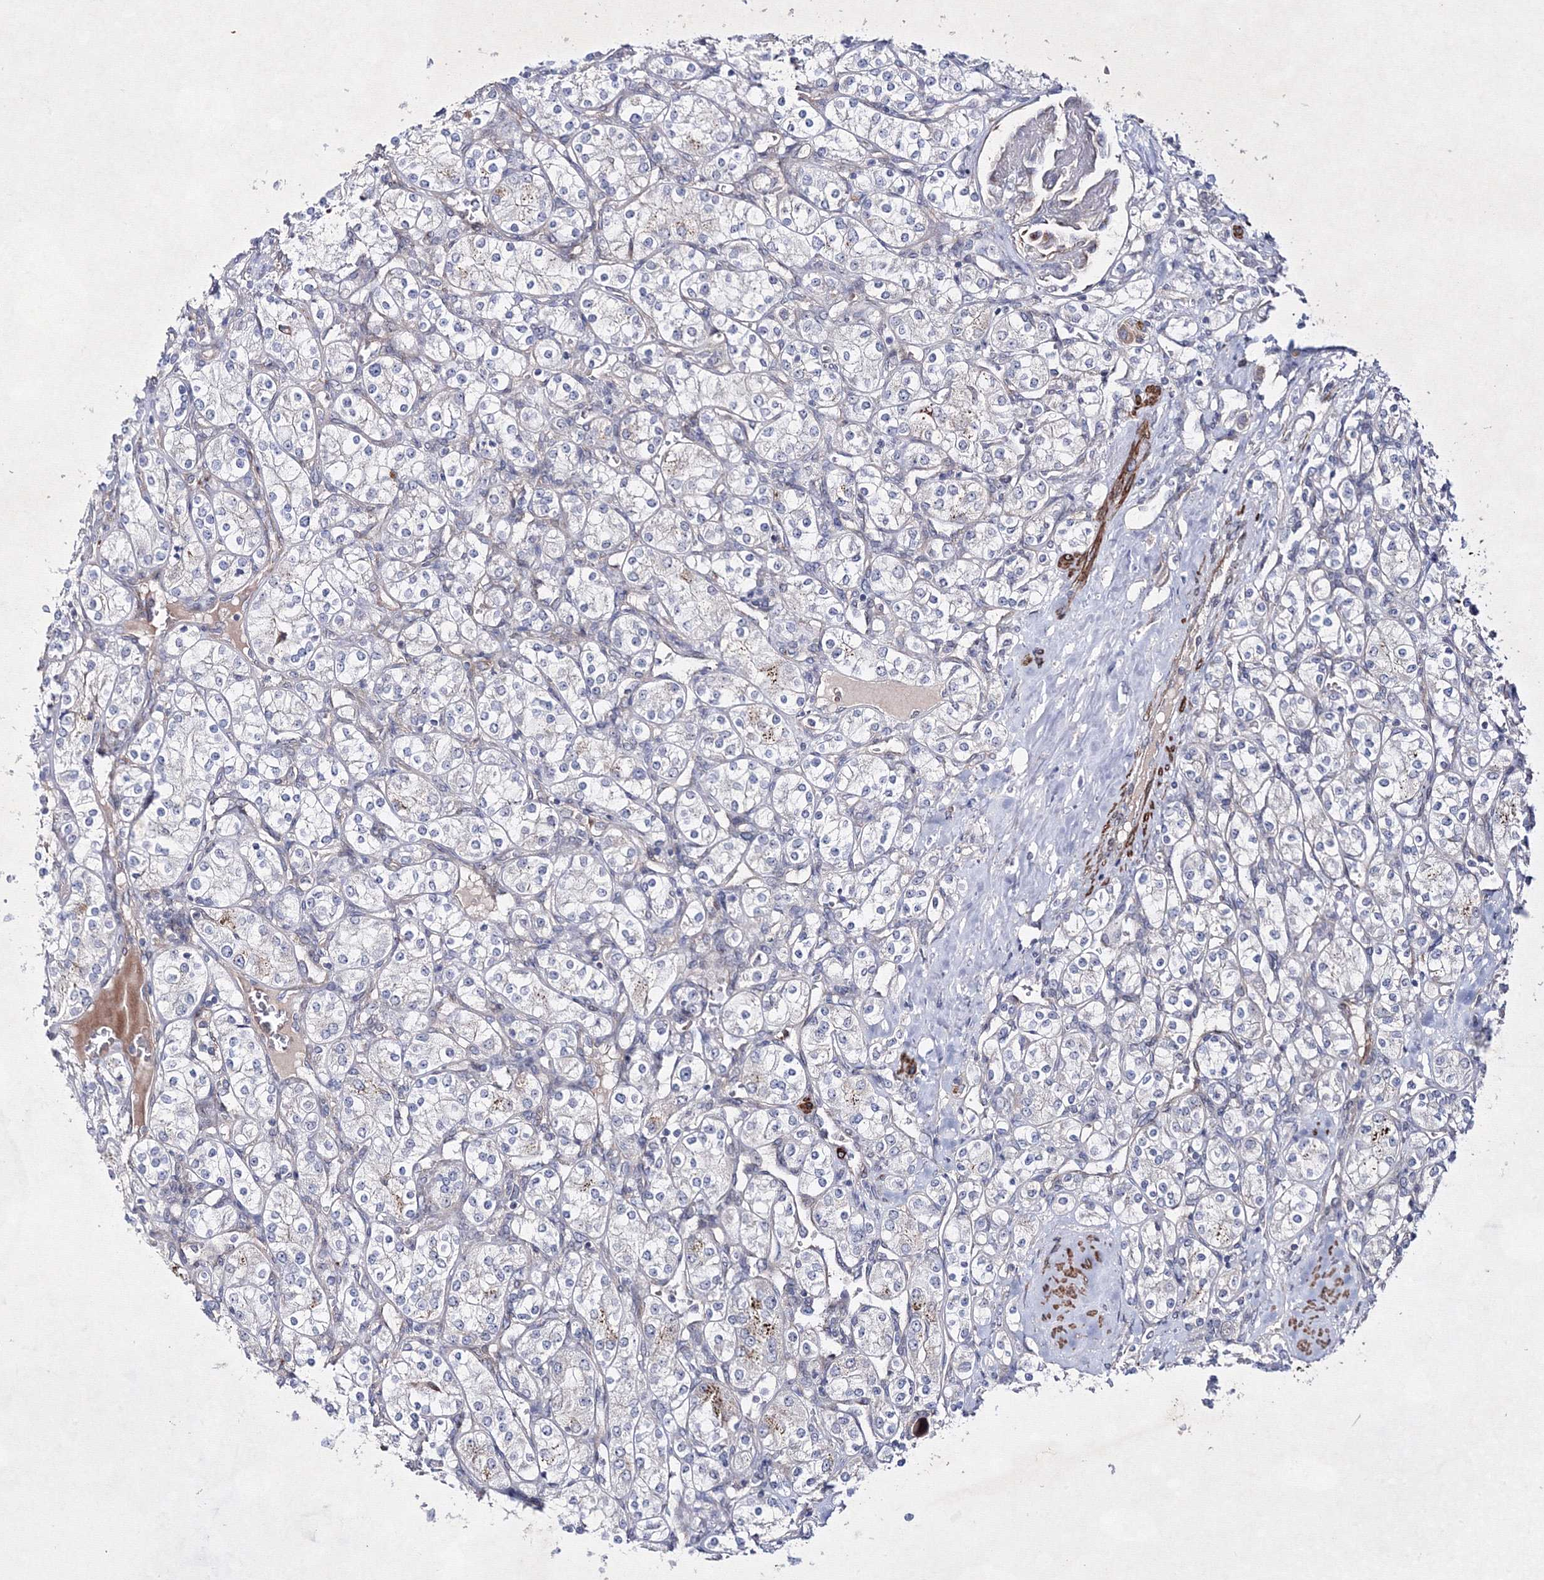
{"staining": {"intensity": "negative", "quantity": "none", "location": "none"}, "tissue": "renal cancer", "cell_type": "Tumor cells", "image_type": "cancer", "snomed": [{"axis": "morphology", "description": "Adenocarcinoma, NOS"}, {"axis": "topography", "description": "Kidney"}], "caption": "Tumor cells are negative for brown protein staining in adenocarcinoma (renal).", "gene": "GFM1", "patient": {"sex": "male", "age": 77}}